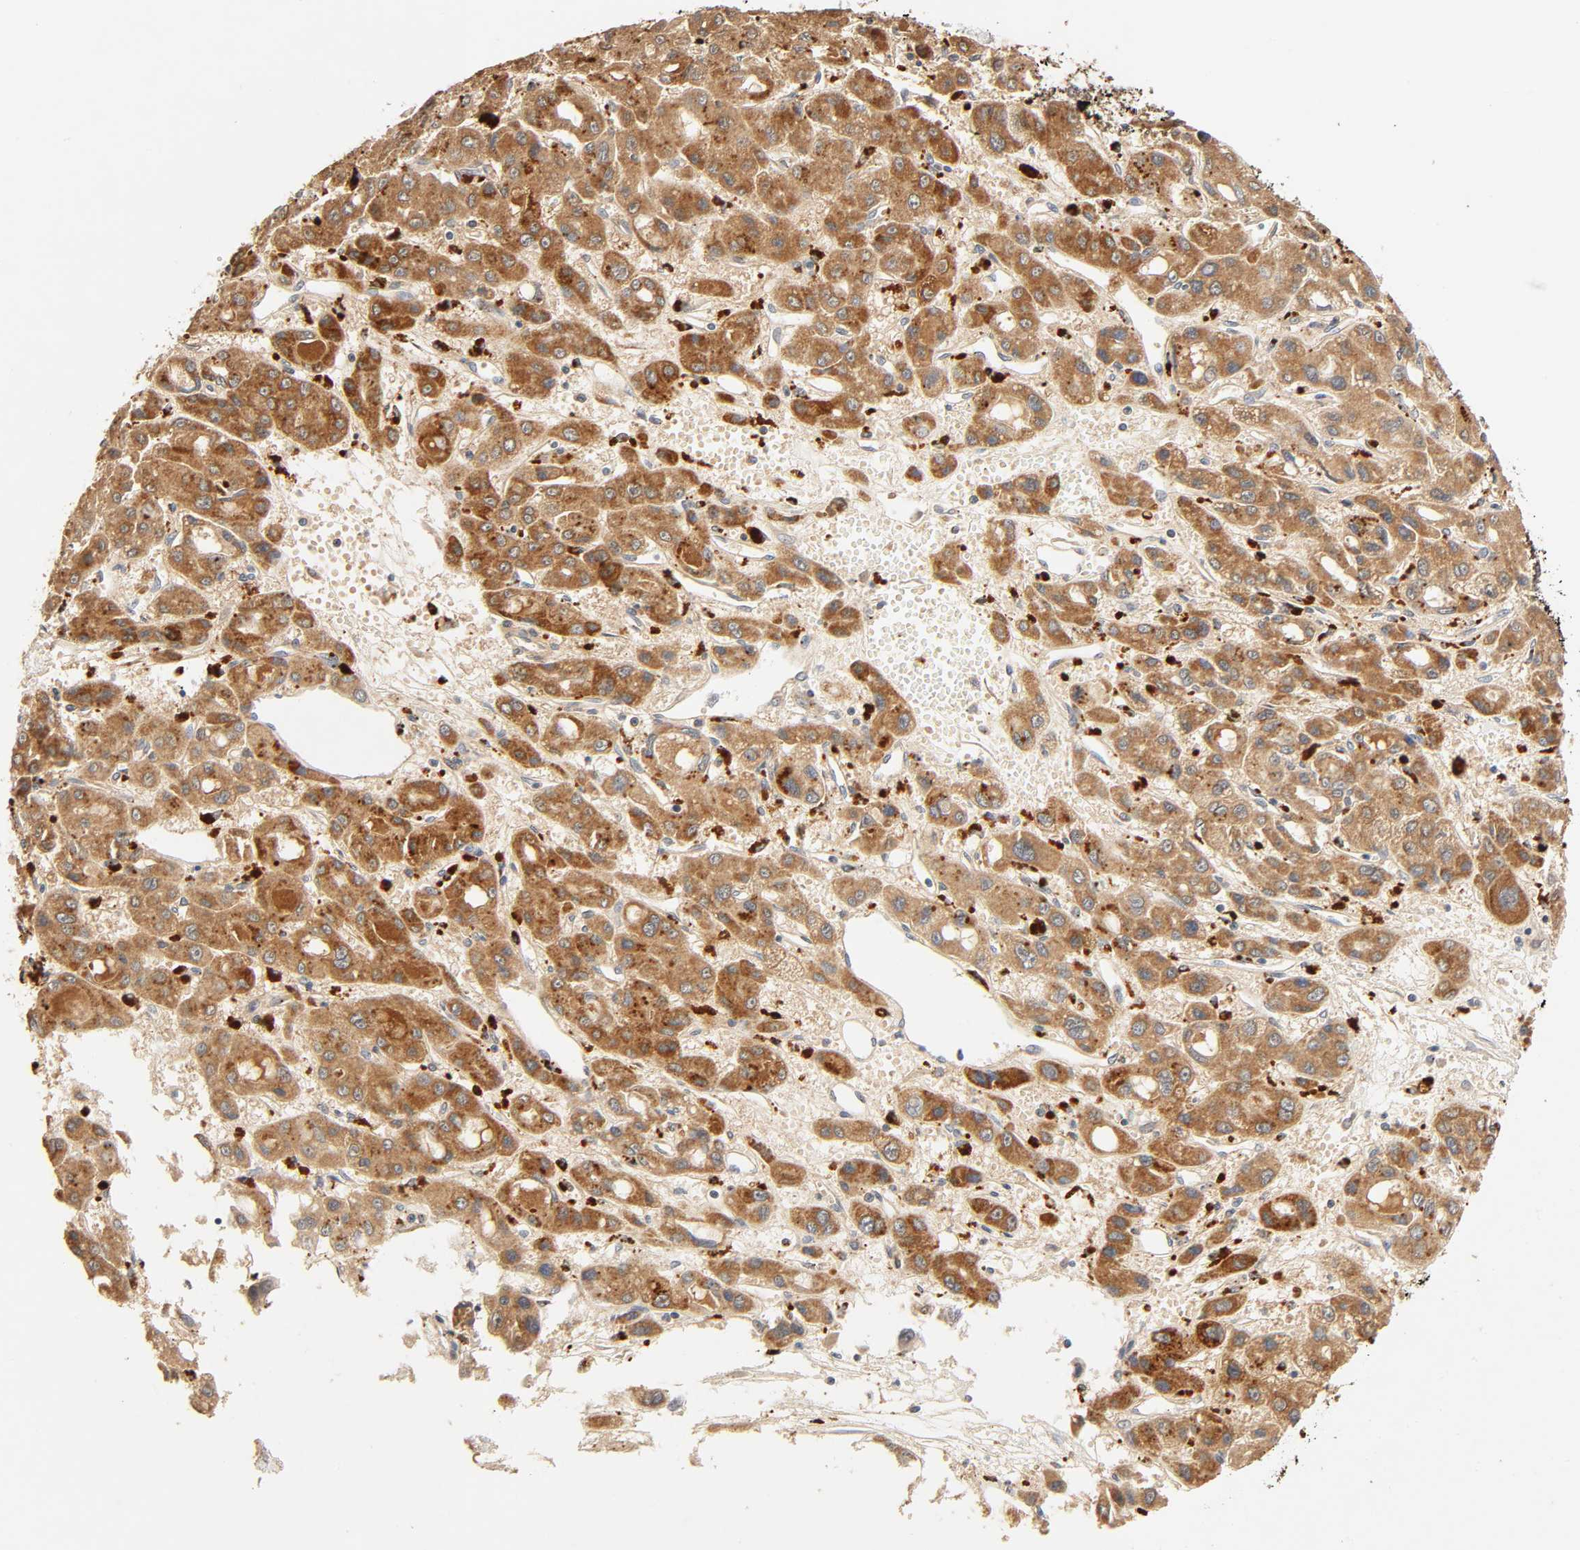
{"staining": {"intensity": "strong", "quantity": ">75%", "location": "cytoplasmic/membranous"}, "tissue": "liver cancer", "cell_type": "Tumor cells", "image_type": "cancer", "snomed": [{"axis": "morphology", "description": "Carcinoma, Hepatocellular, NOS"}, {"axis": "topography", "description": "Liver"}], "caption": "Strong cytoplasmic/membranous staining for a protein is seen in approximately >75% of tumor cells of liver hepatocellular carcinoma using immunohistochemistry (IHC).", "gene": "MAPK6", "patient": {"sex": "male", "age": 55}}